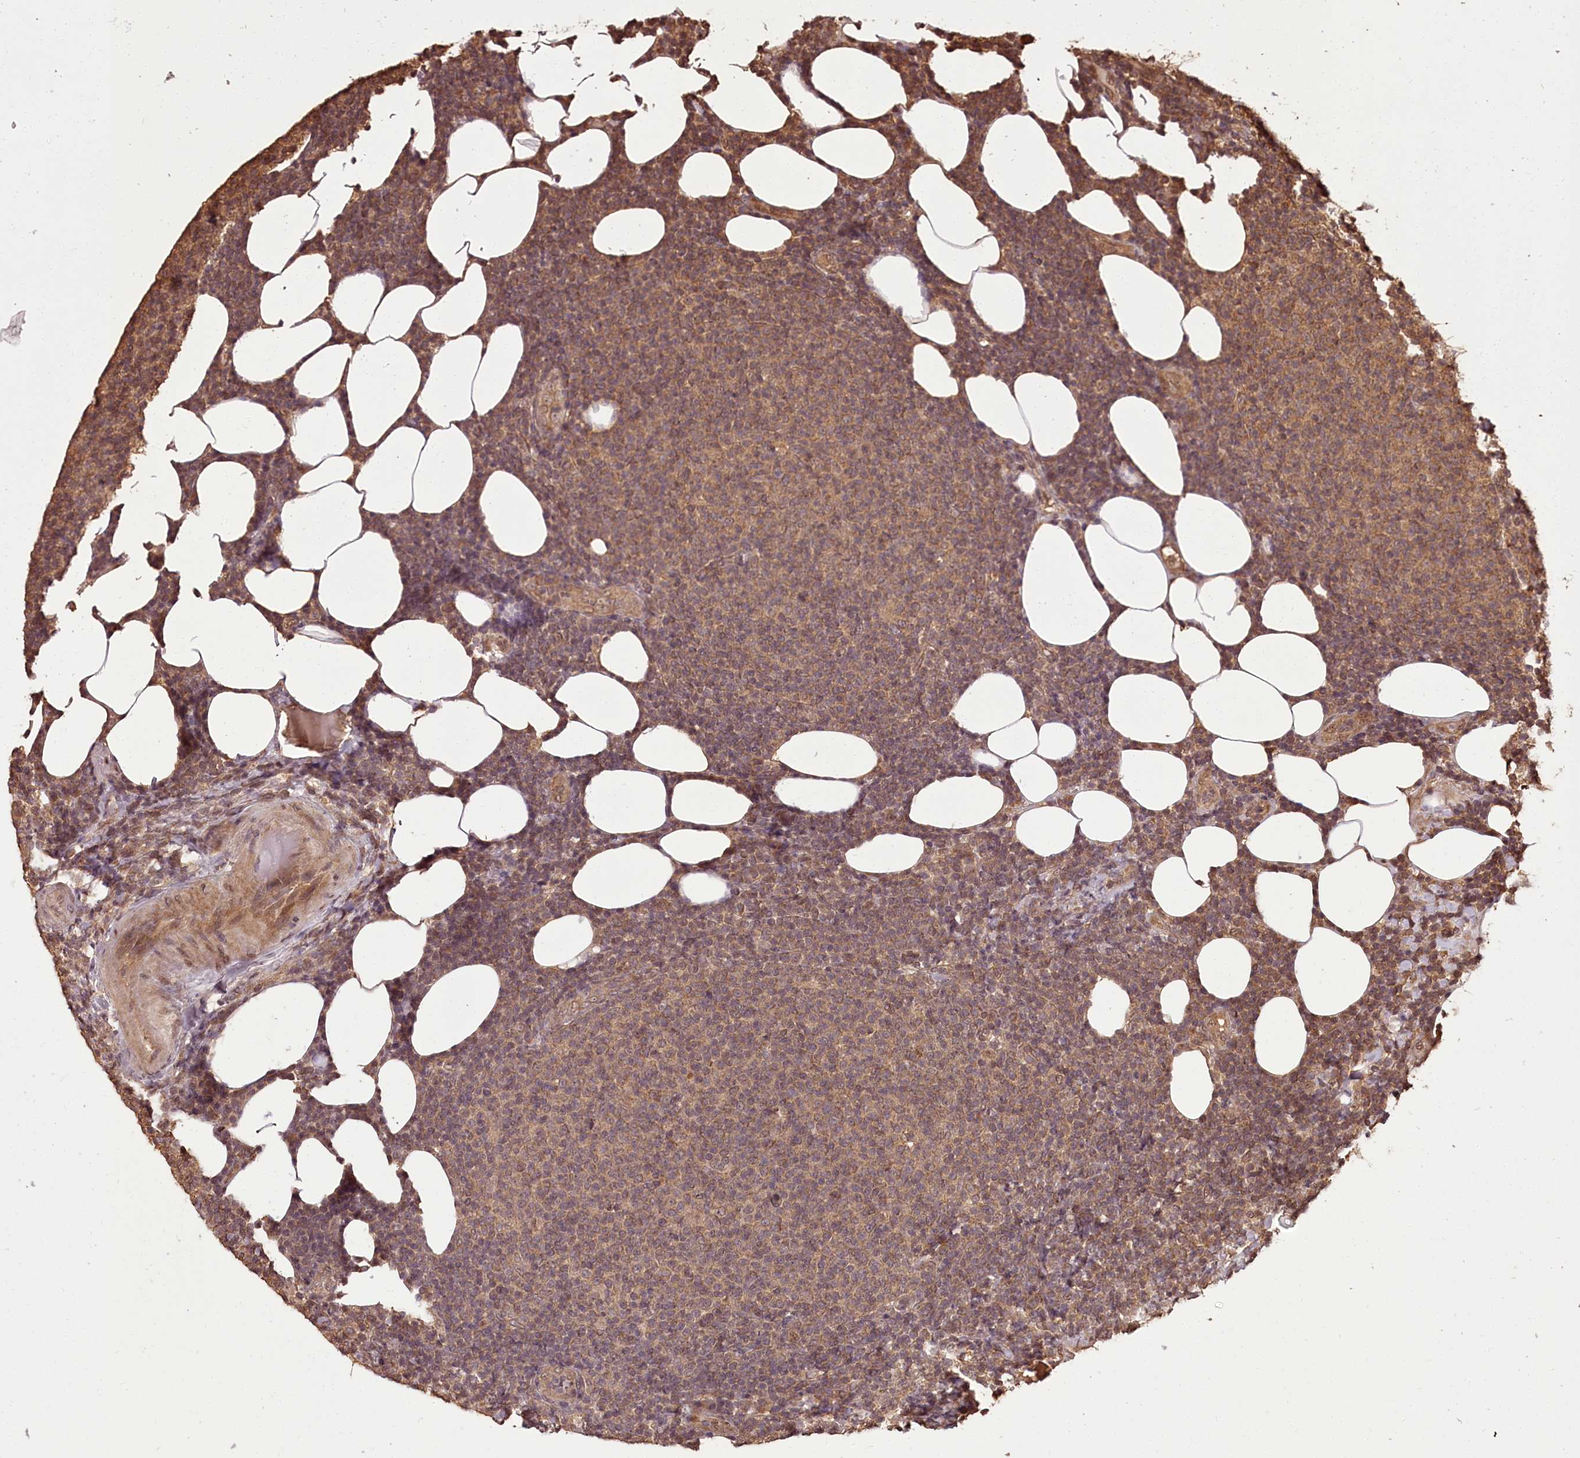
{"staining": {"intensity": "weak", "quantity": ">75%", "location": "cytoplasmic/membranous"}, "tissue": "lymphoma", "cell_type": "Tumor cells", "image_type": "cancer", "snomed": [{"axis": "morphology", "description": "Malignant lymphoma, non-Hodgkin's type, Low grade"}, {"axis": "topography", "description": "Lymph node"}], "caption": "Protein positivity by IHC demonstrates weak cytoplasmic/membranous staining in about >75% of tumor cells in lymphoma.", "gene": "NPRL2", "patient": {"sex": "male", "age": 66}}